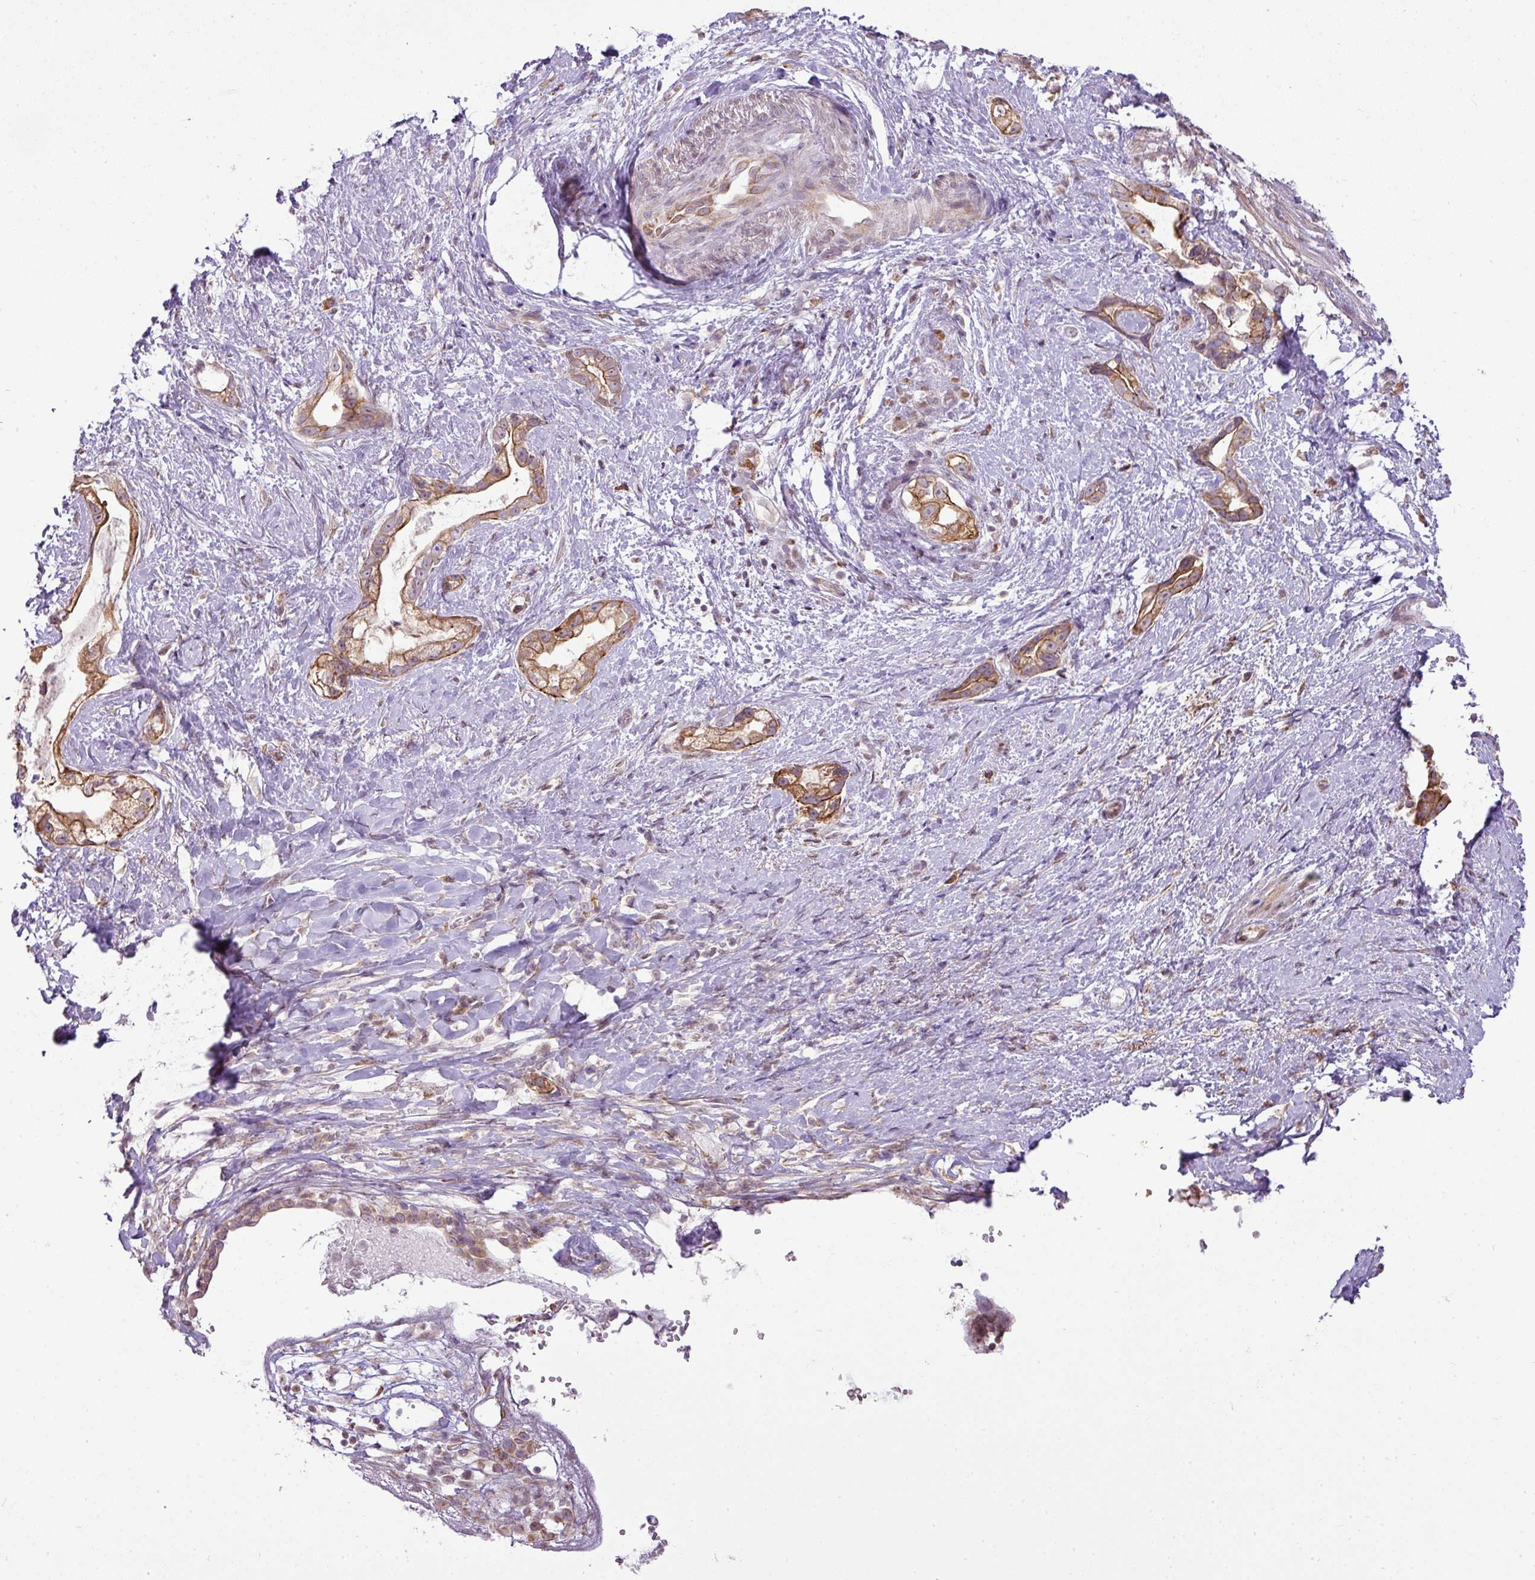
{"staining": {"intensity": "moderate", "quantity": ">75%", "location": "cytoplasmic/membranous"}, "tissue": "stomach cancer", "cell_type": "Tumor cells", "image_type": "cancer", "snomed": [{"axis": "morphology", "description": "Adenocarcinoma, NOS"}, {"axis": "topography", "description": "Stomach"}], "caption": "Human stomach adenocarcinoma stained with a brown dye demonstrates moderate cytoplasmic/membranous positive positivity in approximately >75% of tumor cells.", "gene": "COX18", "patient": {"sex": "male", "age": 55}}